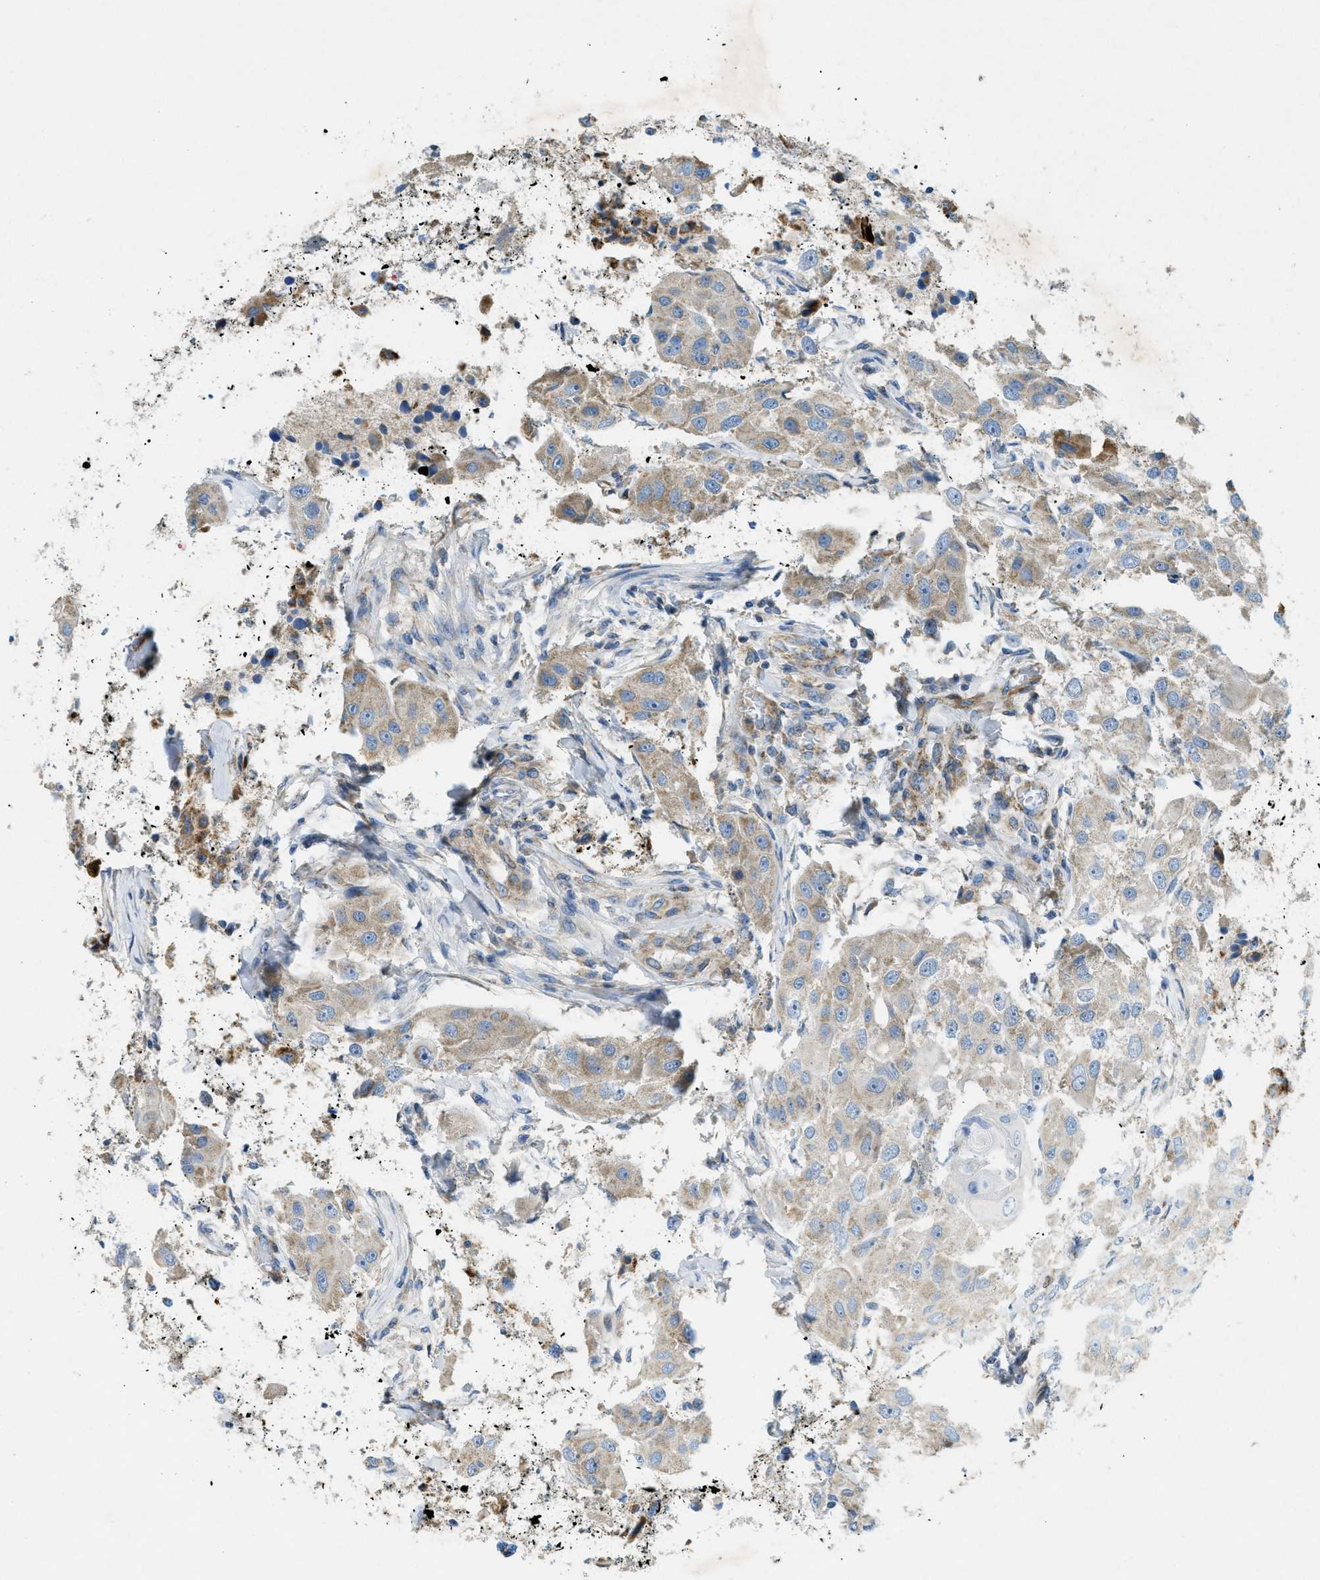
{"staining": {"intensity": "weak", "quantity": "25%-75%", "location": "cytoplasmic/membranous"}, "tissue": "glioma", "cell_type": "Tumor cells", "image_type": "cancer", "snomed": [{"axis": "morphology", "description": "Glioma, malignant, High grade"}, {"axis": "topography", "description": "Cerebral cortex"}], "caption": "Glioma stained with a protein marker demonstrates weak staining in tumor cells.", "gene": "CYGB", "patient": {"sex": "female", "age": 36}}